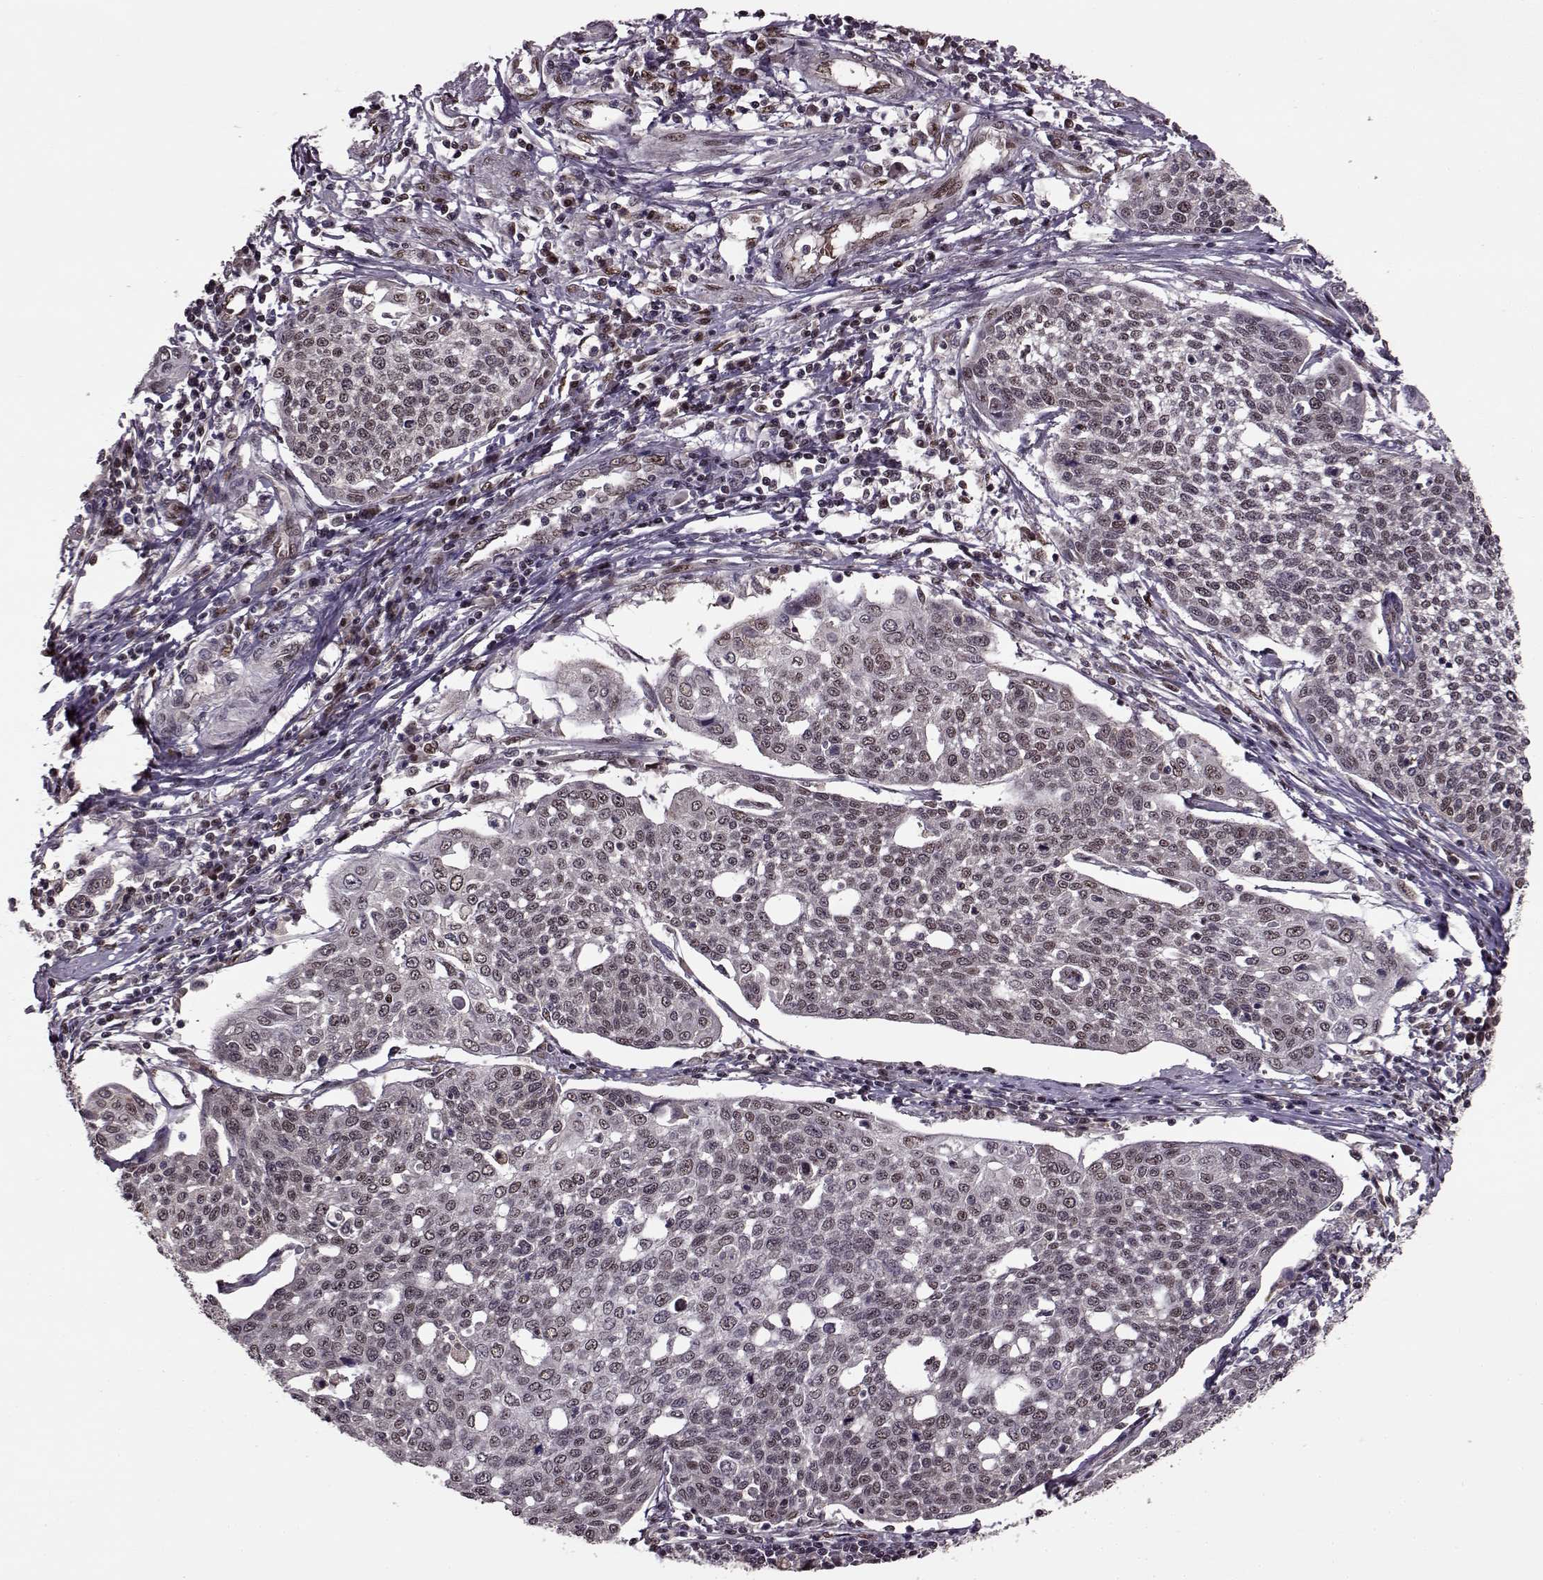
{"staining": {"intensity": "weak", "quantity": "<25%", "location": "nuclear"}, "tissue": "cervical cancer", "cell_type": "Tumor cells", "image_type": "cancer", "snomed": [{"axis": "morphology", "description": "Squamous cell carcinoma, NOS"}, {"axis": "topography", "description": "Cervix"}], "caption": "Immunohistochemistry micrograph of neoplastic tissue: cervical cancer stained with DAB shows no significant protein staining in tumor cells.", "gene": "FTO", "patient": {"sex": "female", "age": 34}}